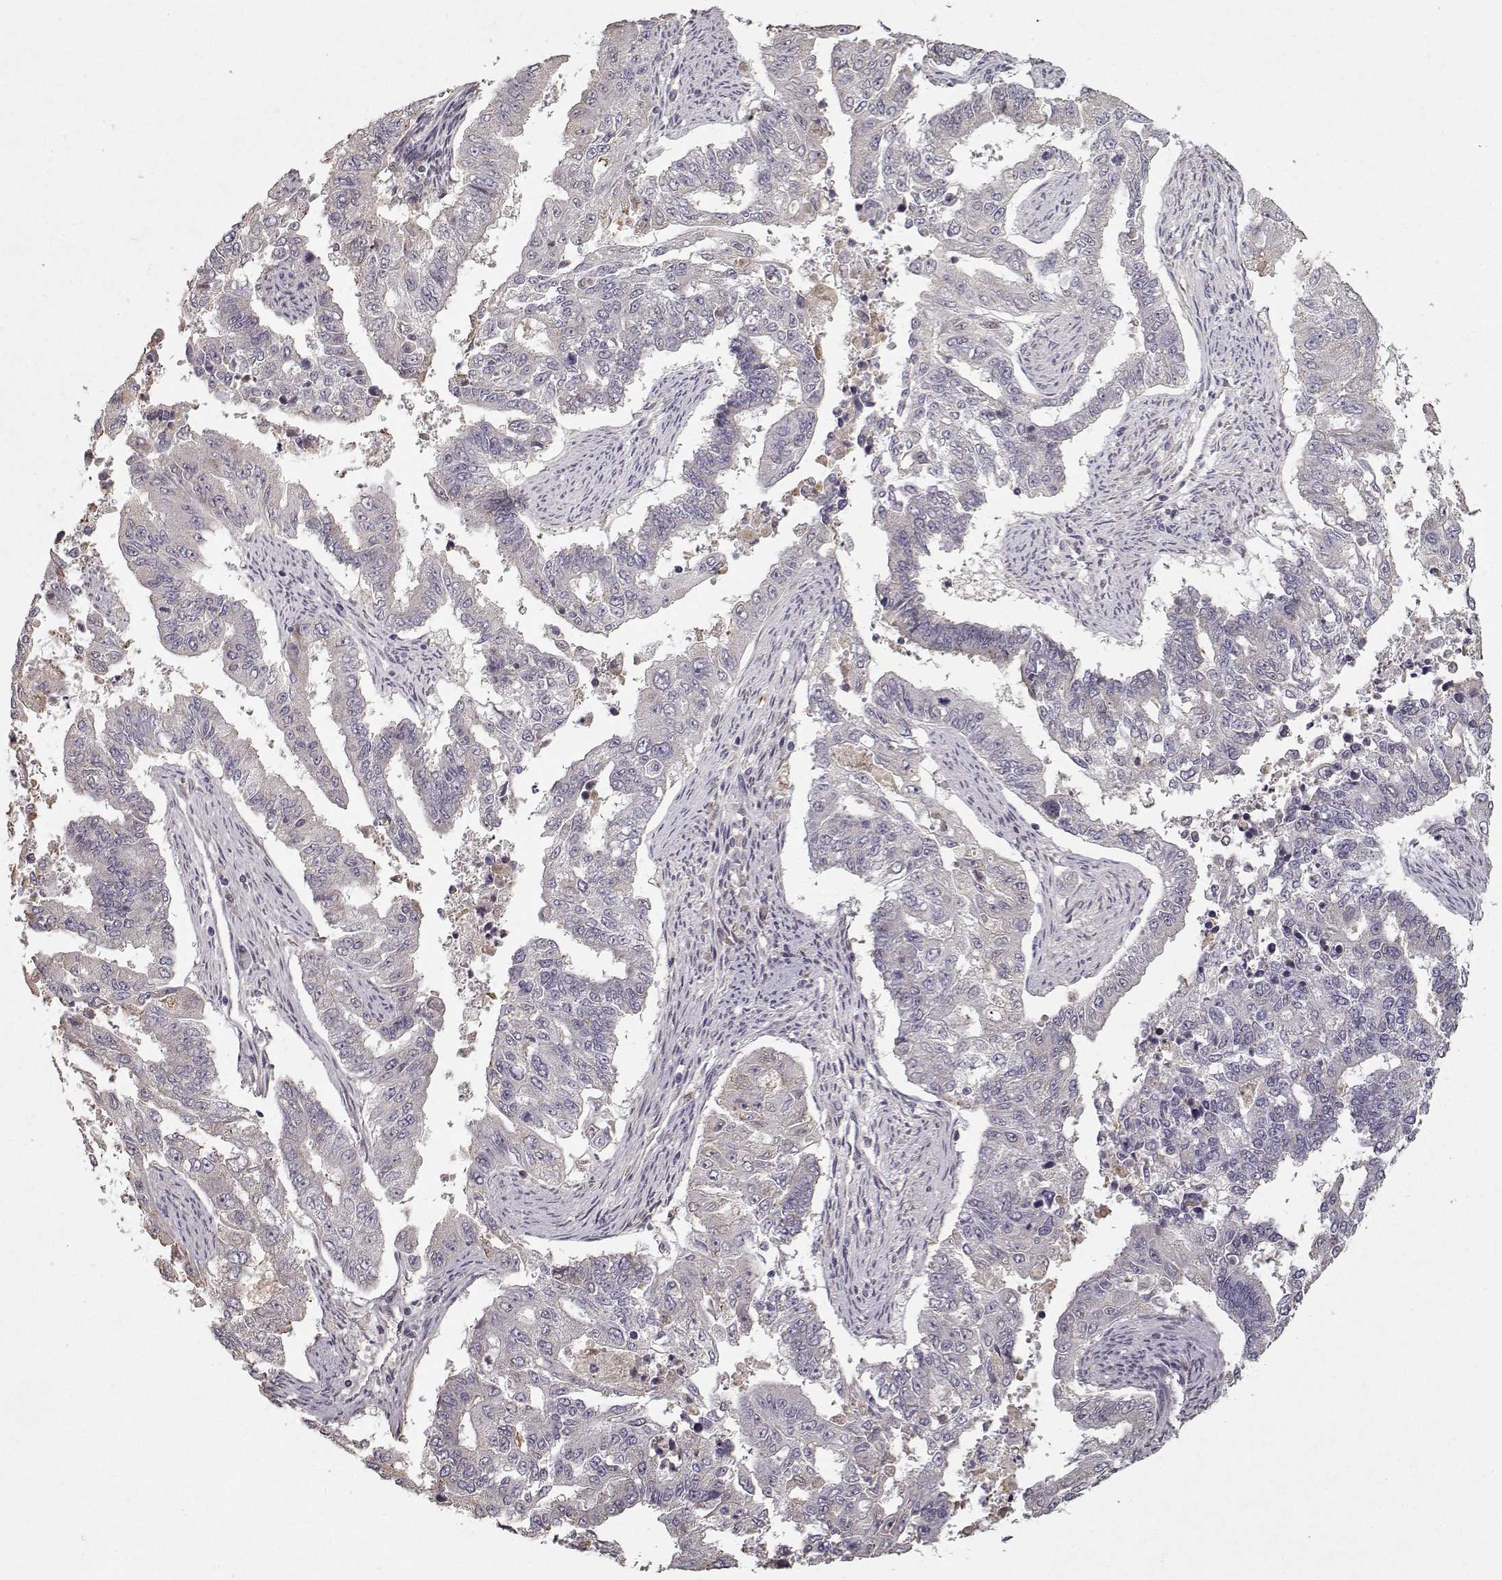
{"staining": {"intensity": "weak", "quantity": "25%-75%", "location": "cytoplasmic/membranous"}, "tissue": "endometrial cancer", "cell_type": "Tumor cells", "image_type": "cancer", "snomed": [{"axis": "morphology", "description": "Adenocarcinoma, NOS"}, {"axis": "topography", "description": "Uterus"}], "caption": "A low amount of weak cytoplasmic/membranous staining is seen in about 25%-75% of tumor cells in endometrial cancer tissue.", "gene": "LAMA2", "patient": {"sex": "female", "age": 59}}